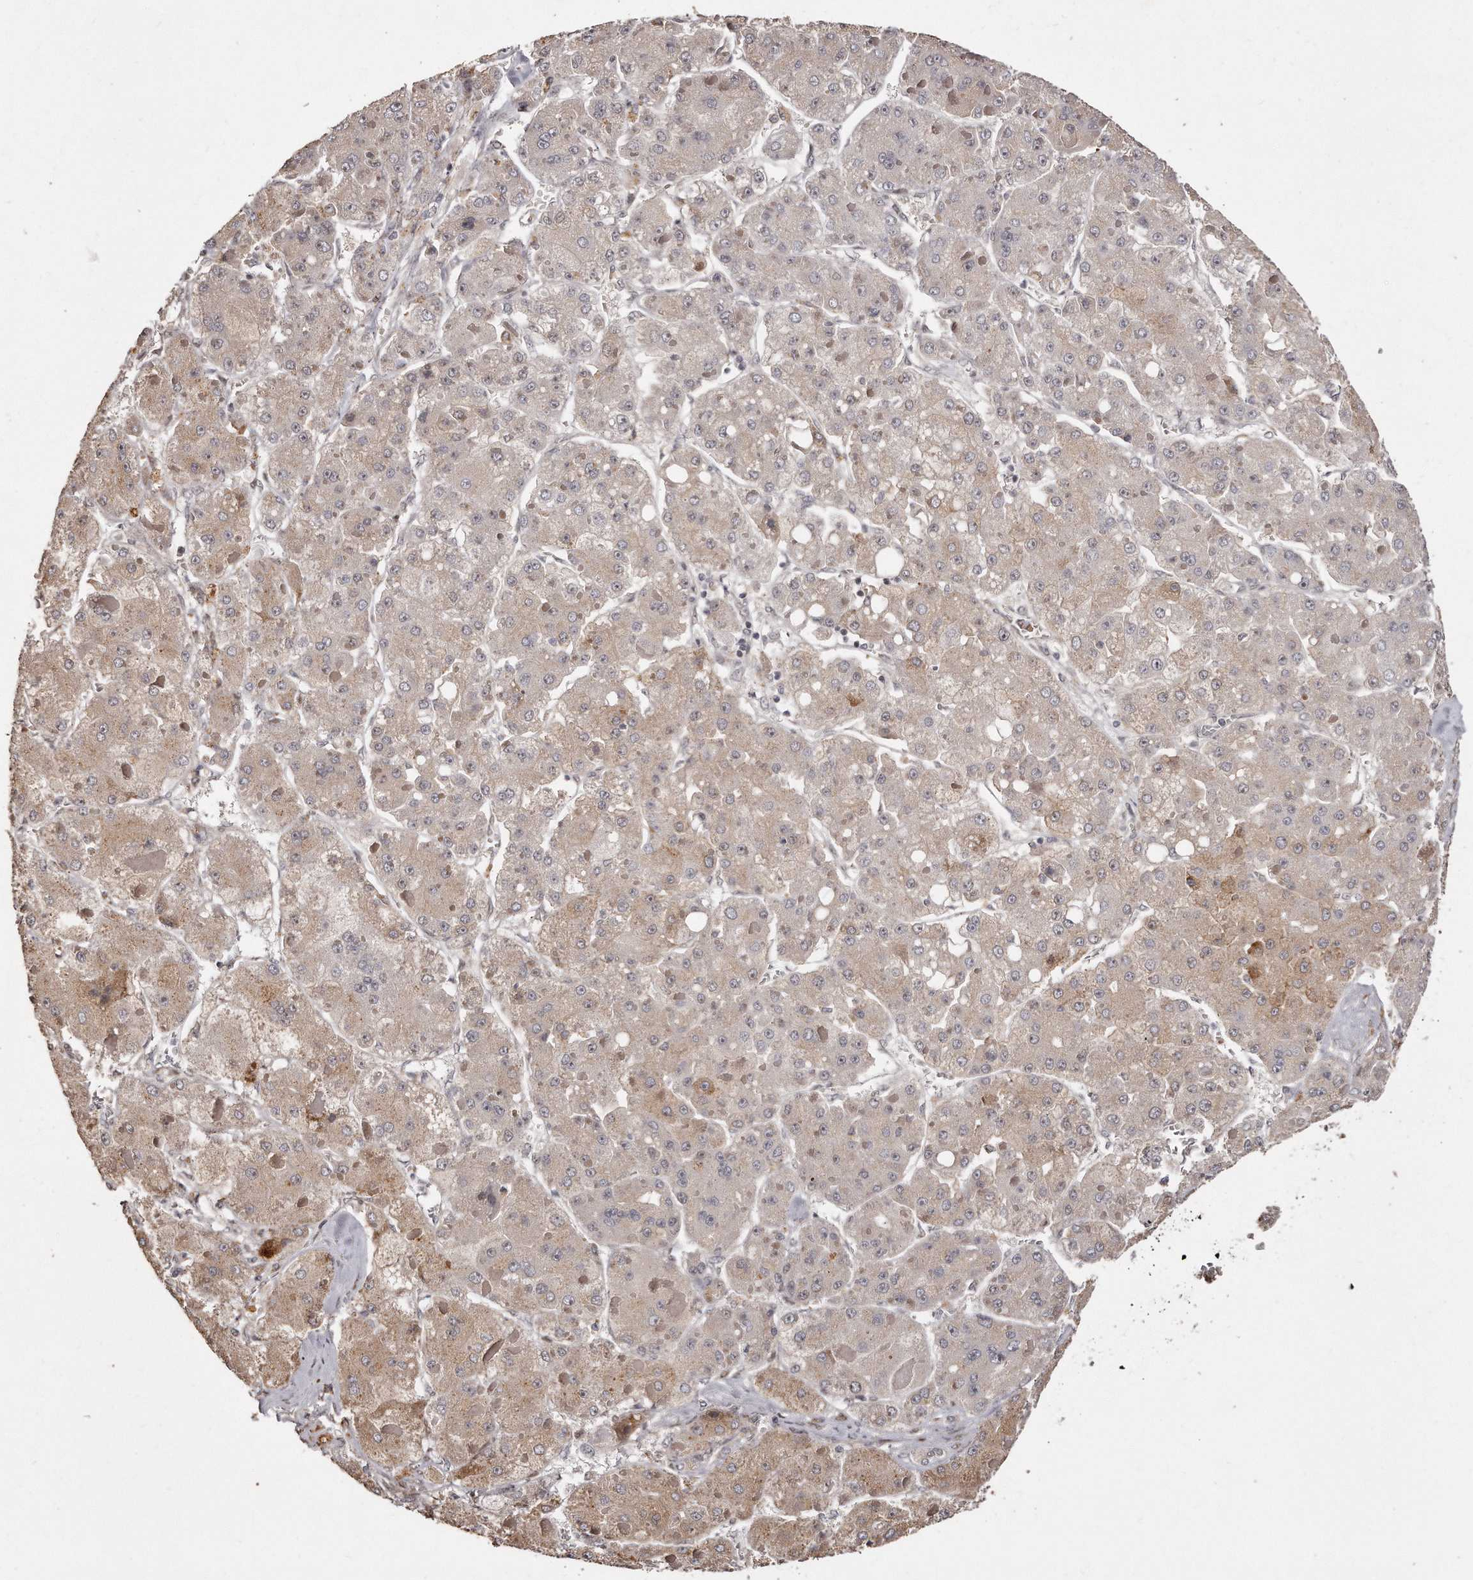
{"staining": {"intensity": "weak", "quantity": ">75%", "location": "cytoplasmic/membranous"}, "tissue": "liver cancer", "cell_type": "Tumor cells", "image_type": "cancer", "snomed": [{"axis": "morphology", "description": "Carcinoma, Hepatocellular, NOS"}, {"axis": "topography", "description": "Liver"}], "caption": "Liver cancer (hepatocellular carcinoma) stained for a protein exhibits weak cytoplasmic/membranous positivity in tumor cells. The staining was performed using DAB (3,3'-diaminobenzidine), with brown indicating positive protein expression. Nuclei are stained blue with hematoxylin.", "gene": "HASPIN", "patient": {"sex": "female", "age": 73}}